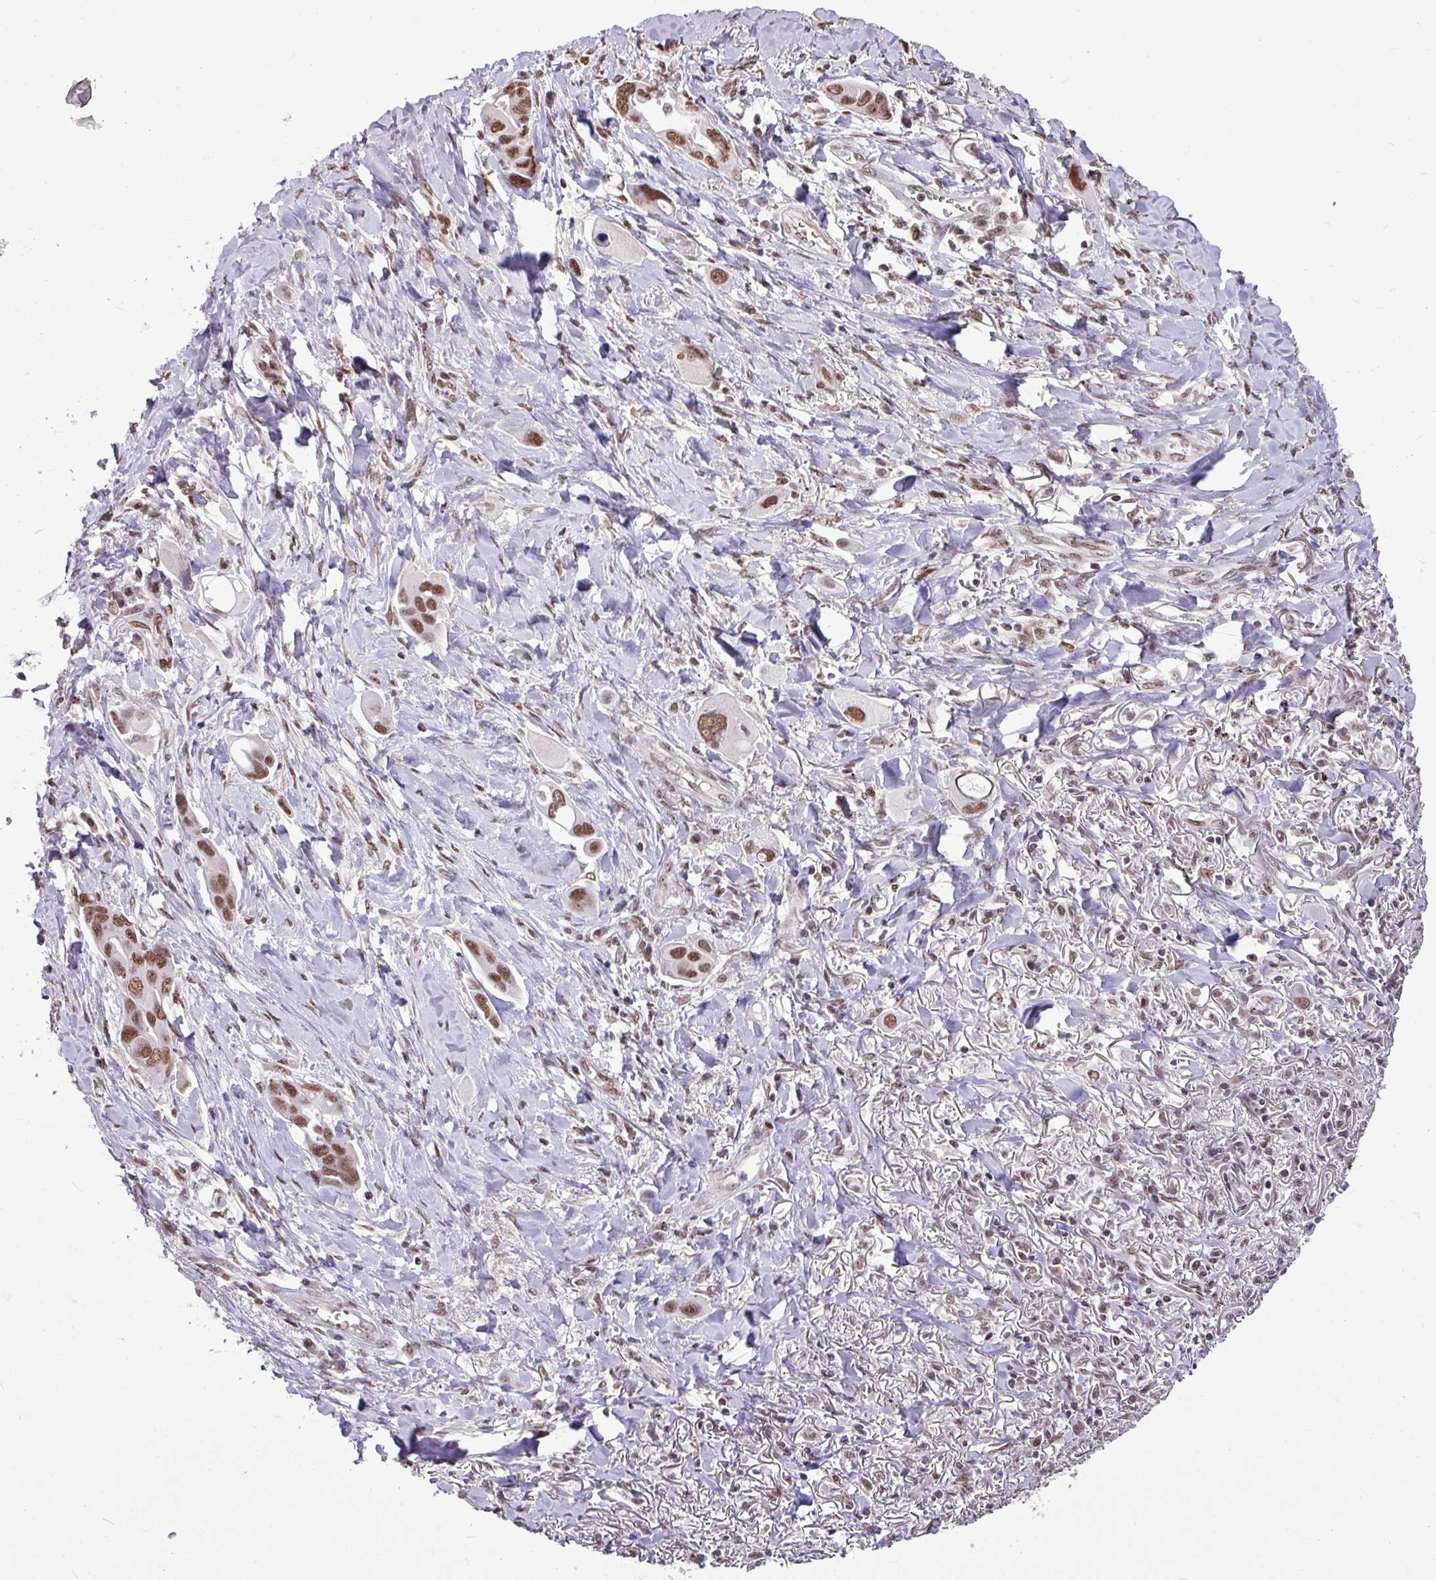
{"staining": {"intensity": "moderate", "quantity": ">75%", "location": "nuclear"}, "tissue": "lung cancer", "cell_type": "Tumor cells", "image_type": "cancer", "snomed": [{"axis": "morphology", "description": "Adenocarcinoma, NOS"}, {"axis": "topography", "description": "Lung"}], "caption": "Lung cancer (adenocarcinoma) stained with DAB (3,3'-diaminobenzidine) immunohistochemistry displays medium levels of moderate nuclear expression in about >75% of tumor cells. (Brightfield microscopy of DAB IHC at high magnification).", "gene": "TDG", "patient": {"sex": "male", "age": 76}}